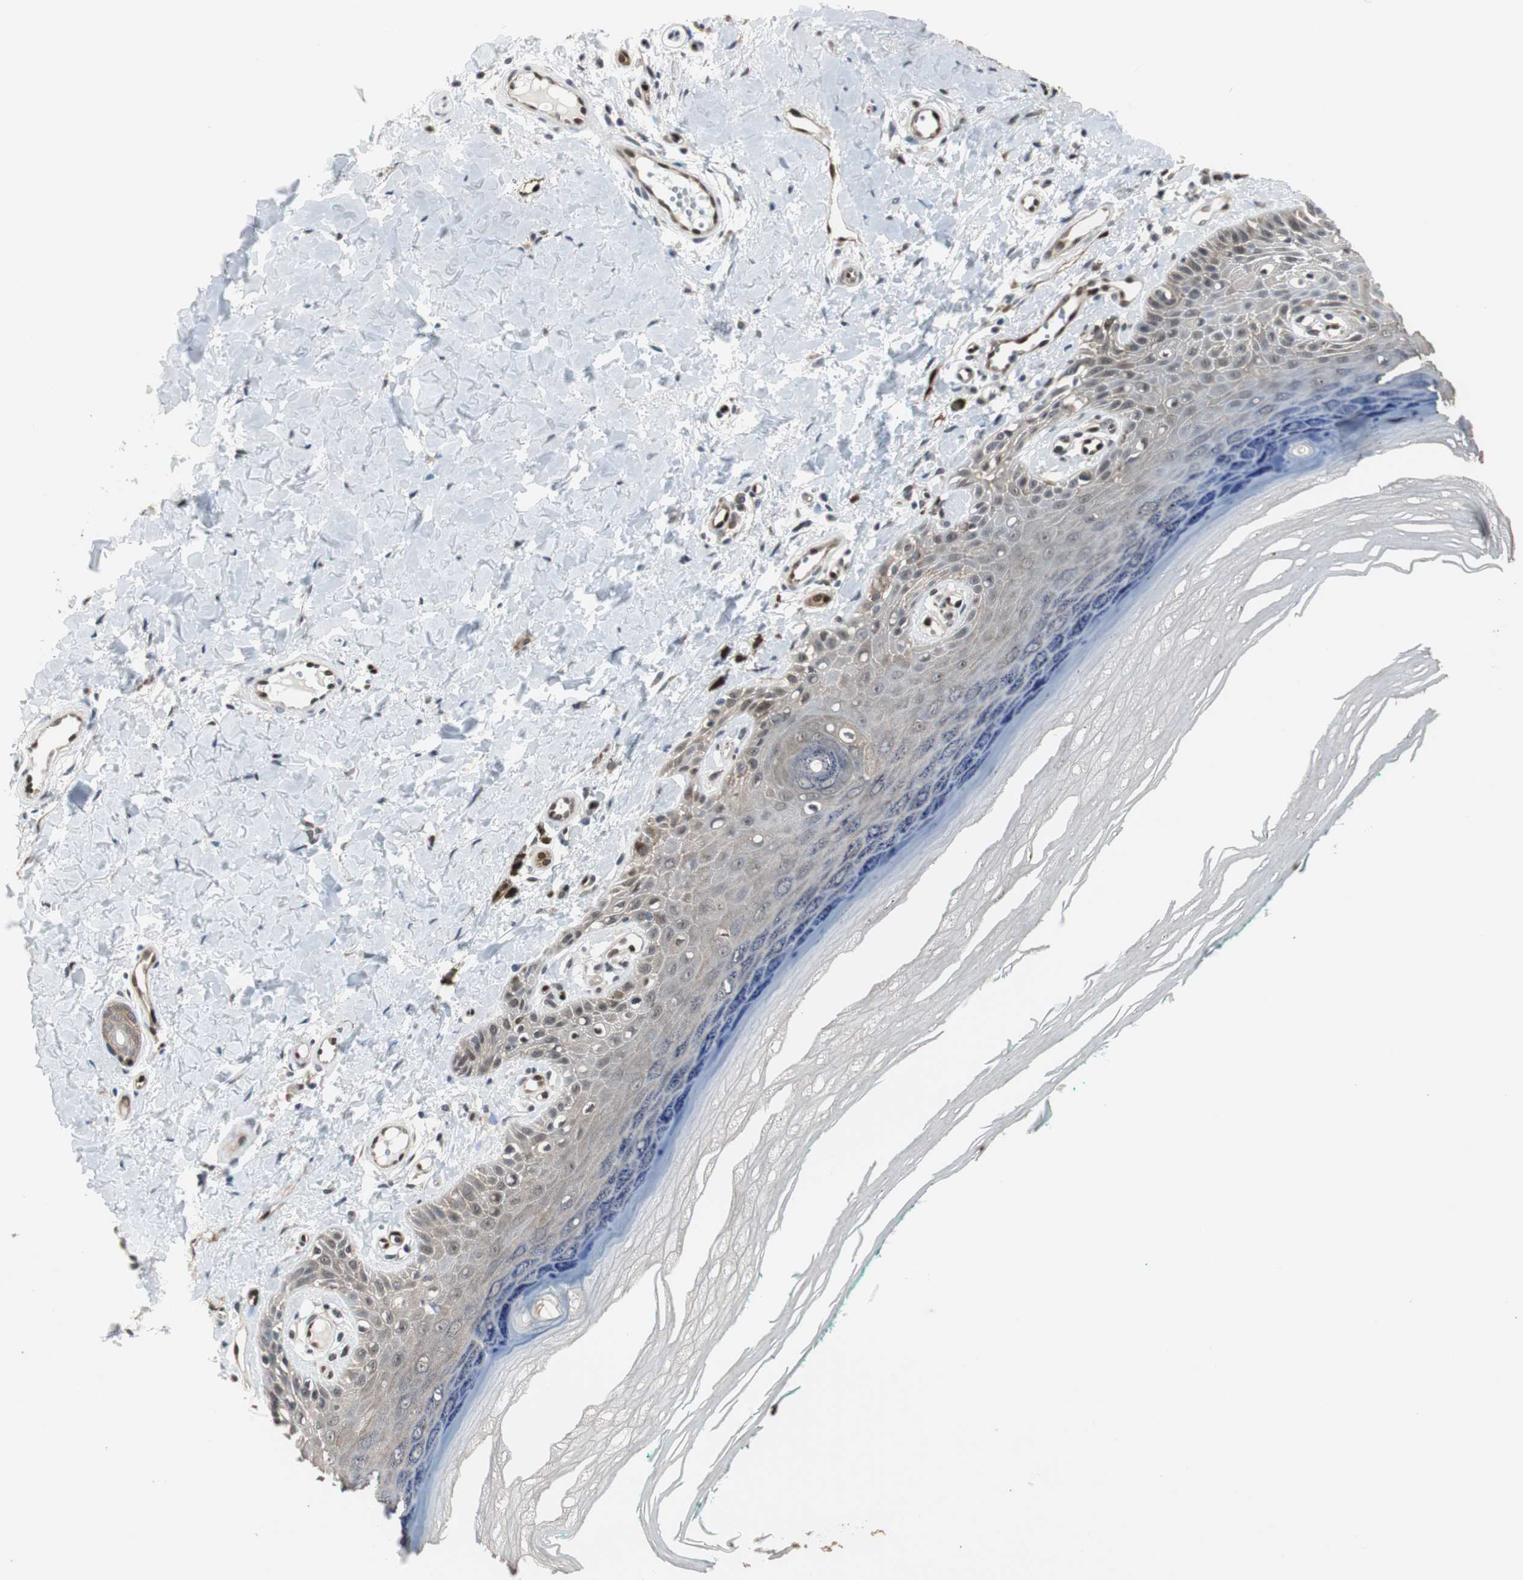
{"staining": {"intensity": "weak", "quantity": "<25%", "location": "cytoplasmic/membranous"}, "tissue": "skin", "cell_type": "Fibroblasts", "image_type": "normal", "snomed": [{"axis": "morphology", "description": "Normal tissue, NOS"}, {"axis": "topography", "description": "Skin"}], "caption": "This is an immunohistochemistry (IHC) photomicrograph of unremarkable human skin. There is no staining in fibroblasts.", "gene": "SMAD1", "patient": {"sex": "male", "age": 26}}